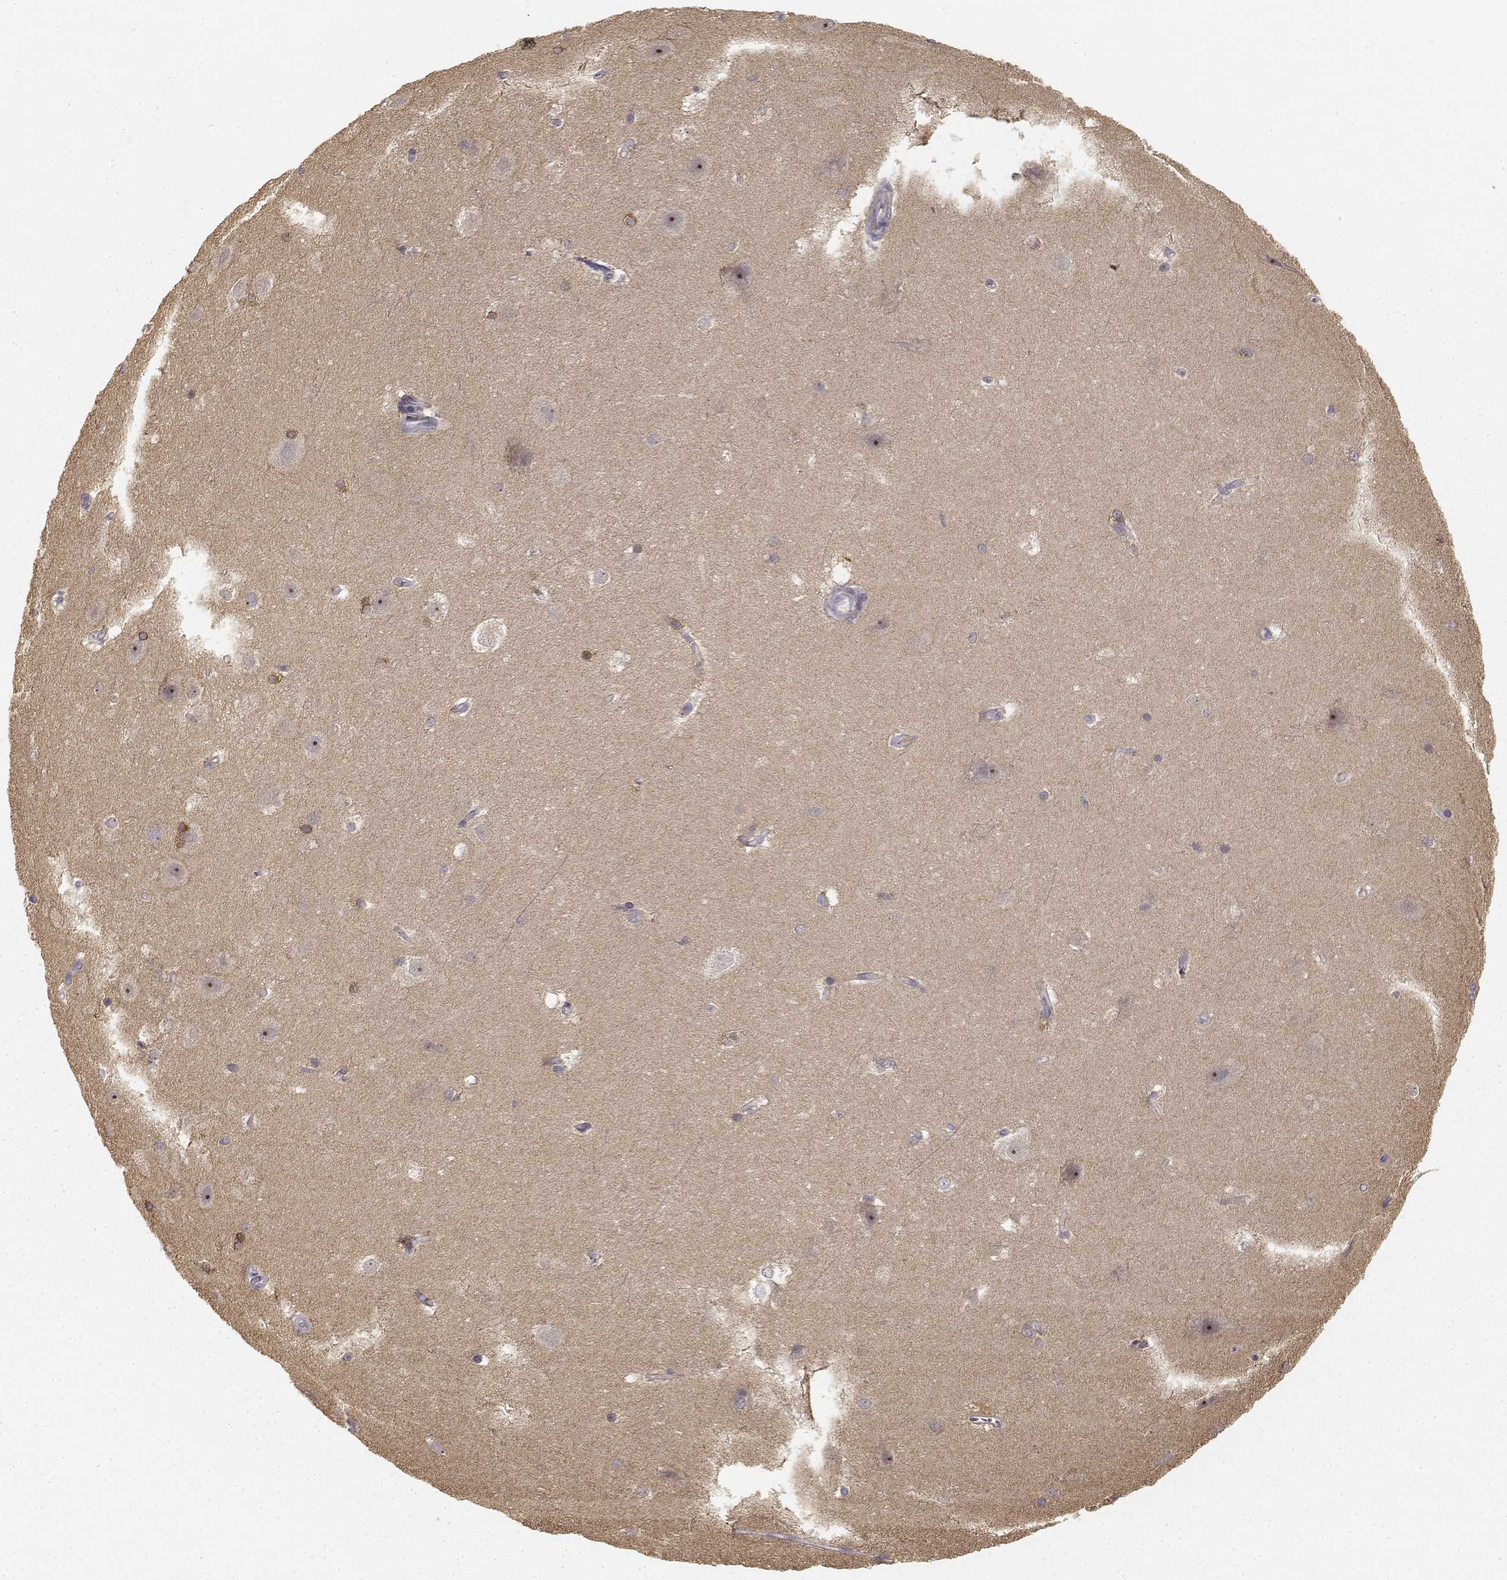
{"staining": {"intensity": "negative", "quantity": "none", "location": "none"}, "tissue": "hippocampus", "cell_type": "Glial cells", "image_type": "normal", "snomed": [{"axis": "morphology", "description": "Normal tissue, NOS"}, {"axis": "topography", "description": "Cerebral cortex"}, {"axis": "topography", "description": "Hippocampus"}], "caption": "Protein analysis of unremarkable hippocampus displays no significant positivity in glial cells. The staining is performed using DAB brown chromogen with nuclei counter-stained in using hematoxylin.", "gene": "MED12L", "patient": {"sex": "female", "age": 19}}